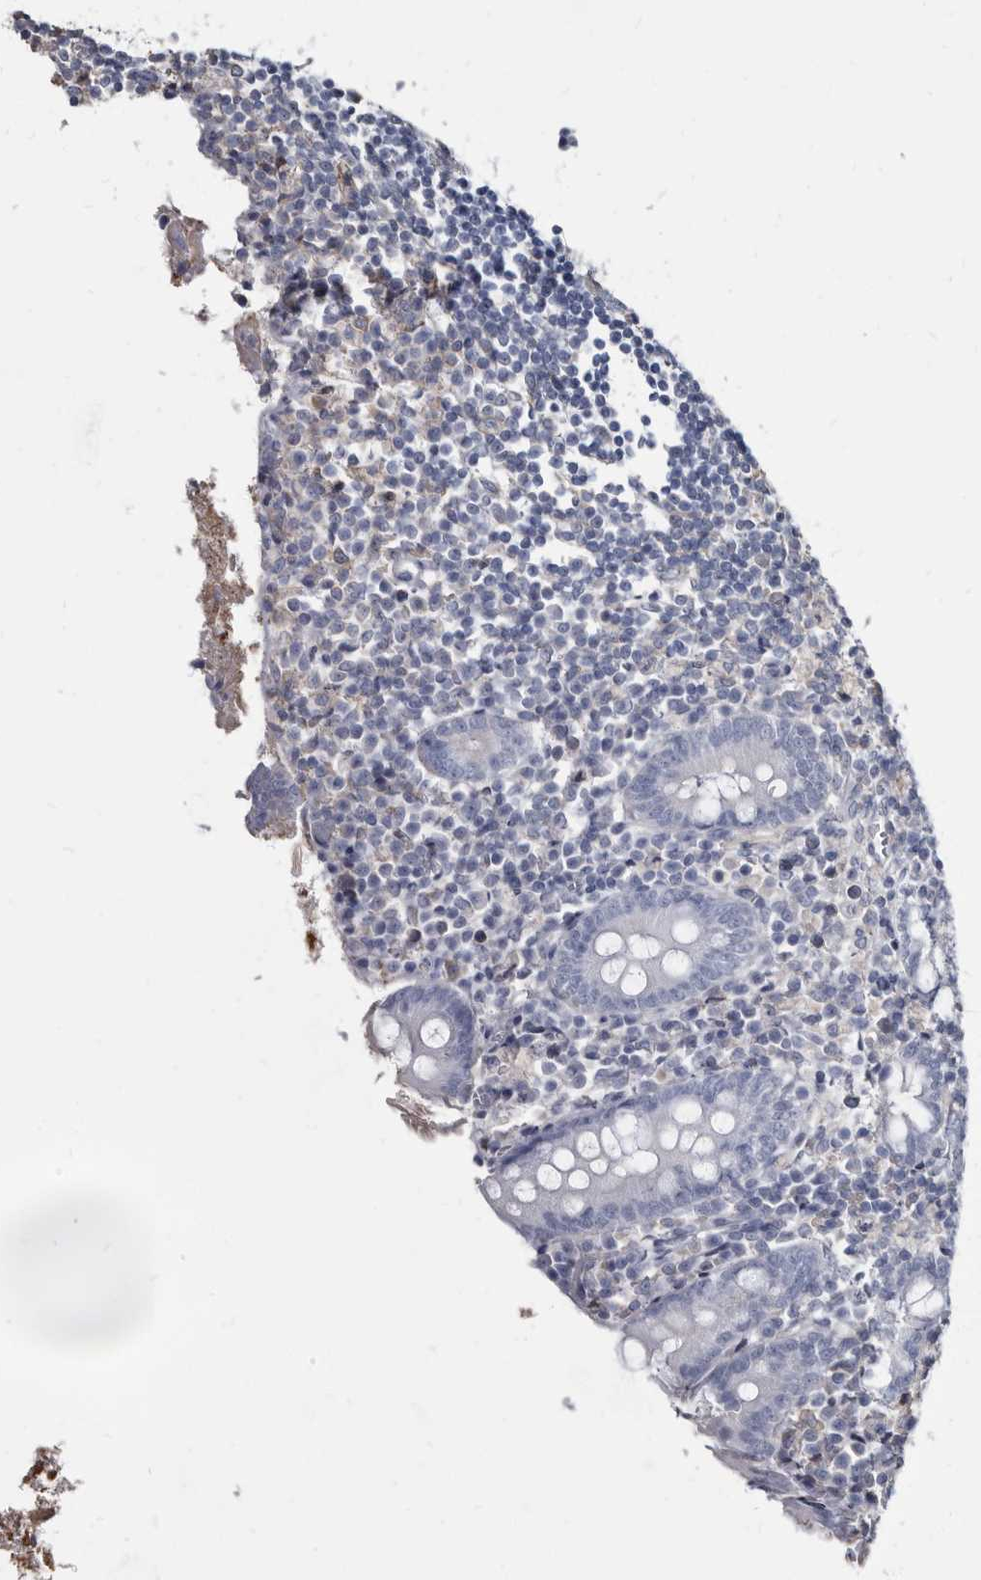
{"staining": {"intensity": "weak", "quantity": "<25%", "location": "cytoplasmic/membranous"}, "tissue": "appendix", "cell_type": "Glandular cells", "image_type": "normal", "snomed": [{"axis": "morphology", "description": "Normal tissue, NOS"}, {"axis": "topography", "description": "Appendix"}], "caption": "The immunohistochemistry image has no significant positivity in glandular cells of appendix. Brightfield microscopy of IHC stained with DAB (3,3'-diaminobenzidine) (brown) and hematoxylin (blue), captured at high magnification.", "gene": "KCTD20", "patient": {"sex": "female", "age": 17}}